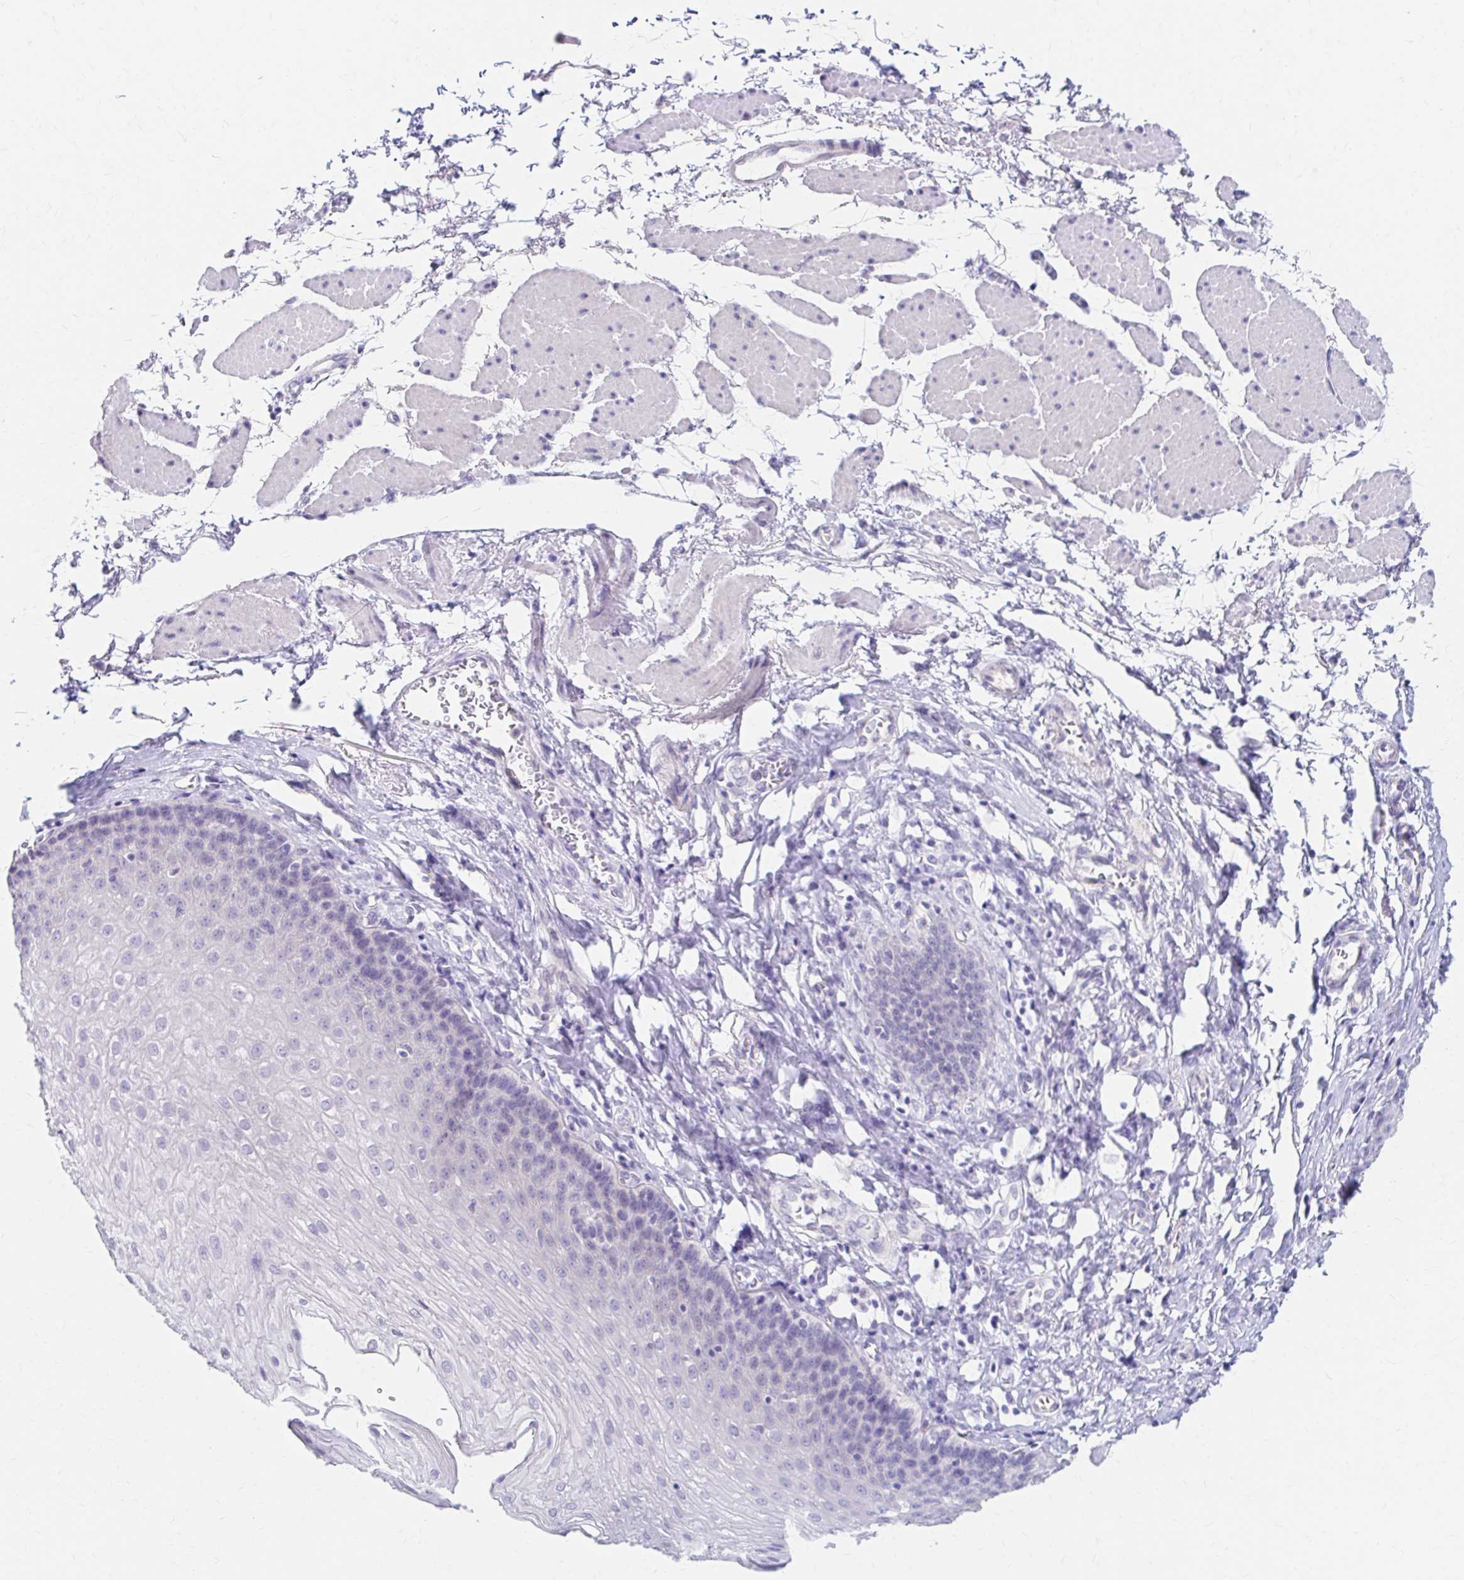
{"staining": {"intensity": "negative", "quantity": "none", "location": "none"}, "tissue": "esophagus", "cell_type": "Squamous epithelial cells", "image_type": "normal", "snomed": [{"axis": "morphology", "description": "Normal tissue, NOS"}, {"axis": "topography", "description": "Esophagus"}], "caption": "There is no significant staining in squamous epithelial cells of esophagus. (Brightfield microscopy of DAB (3,3'-diaminobenzidine) immunohistochemistry at high magnification).", "gene": "AZGP1", "patient": {"sex": "female", "age": 81}}